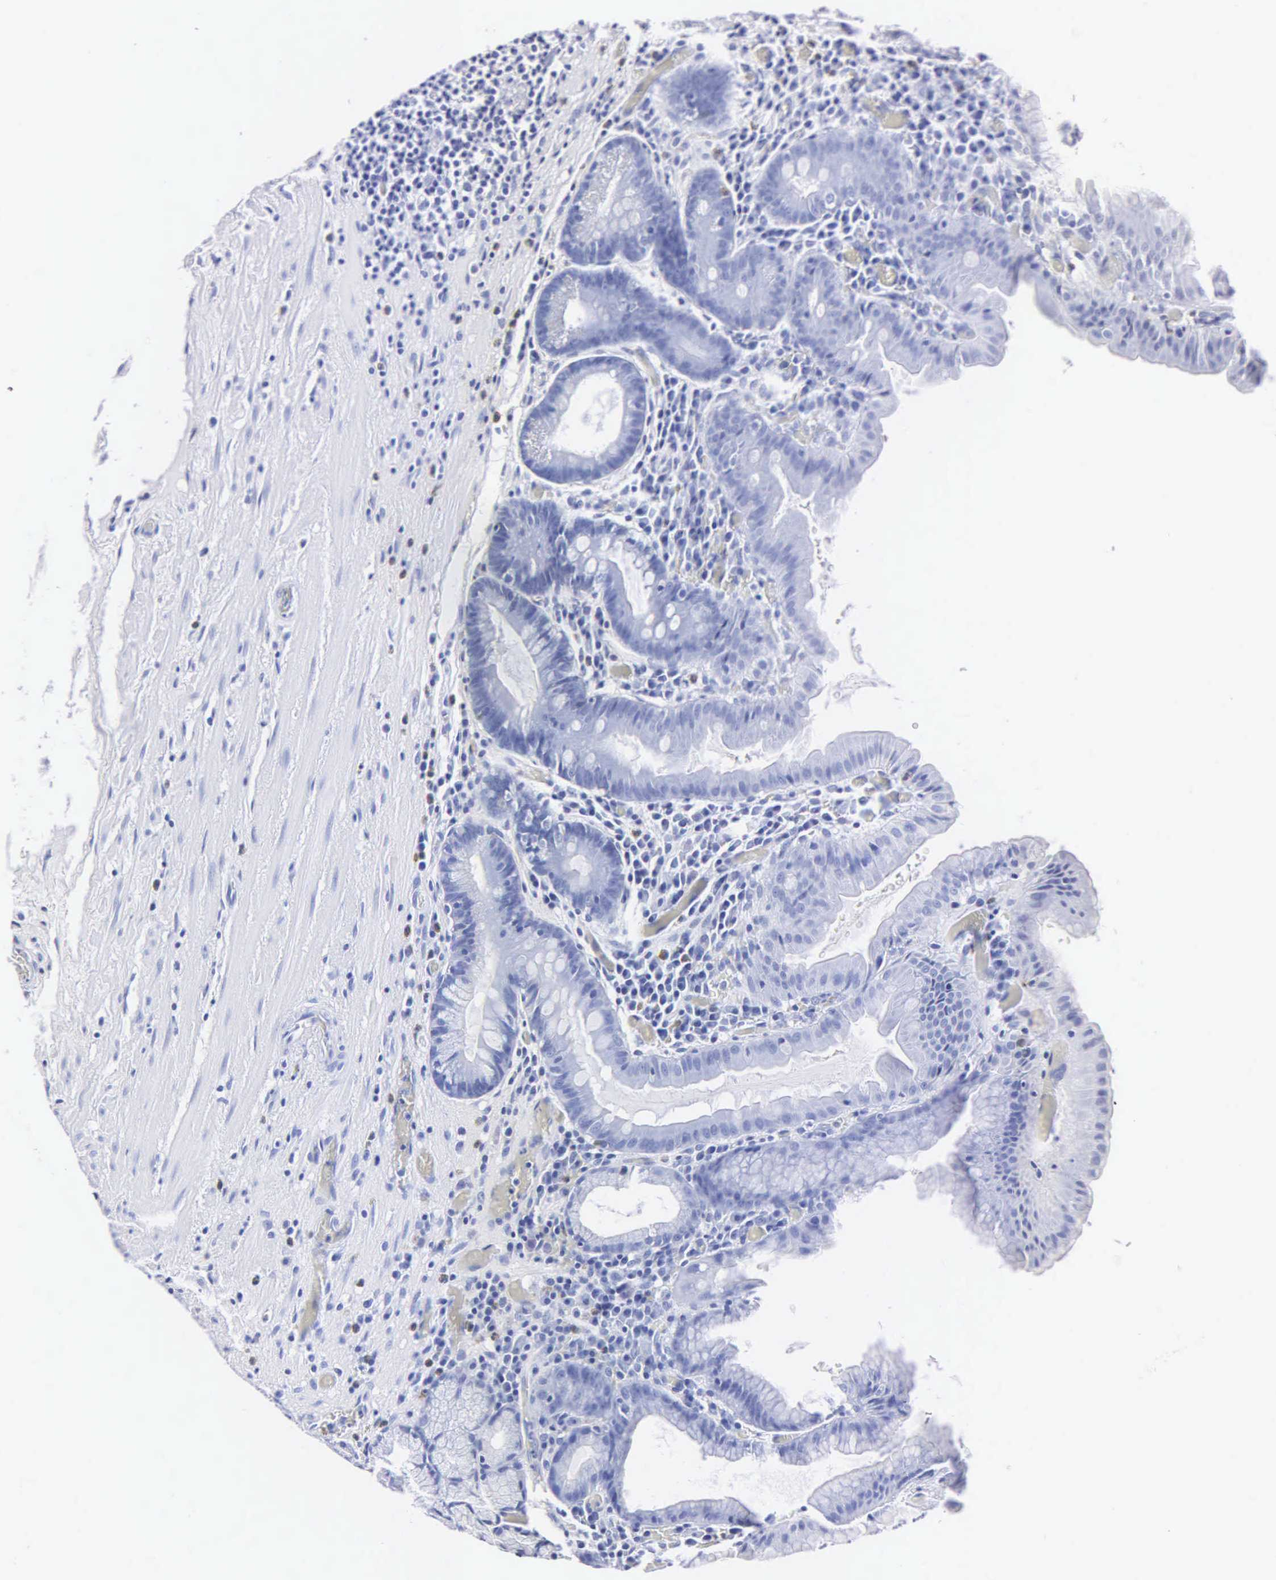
{"staining": {"intensity": "negative", "quantity": "none", "location": "none"}, "tissue": "stomach", "cell_type": "Glandular cells", "image_type": "normal", "snomed": [{"axis": "morphology", "description": "Normal tissue, NOS"}, {"axis": "topography", "description": "Stomach, lower"}, {"axis": "topography", "description": "Duodenum"}], "caption": "This is an IHC photomicrograph of normal human stomach. There is no staining in glandular cells.", "gene": "MB", "patient": {"sex": "male", "age": 84}}